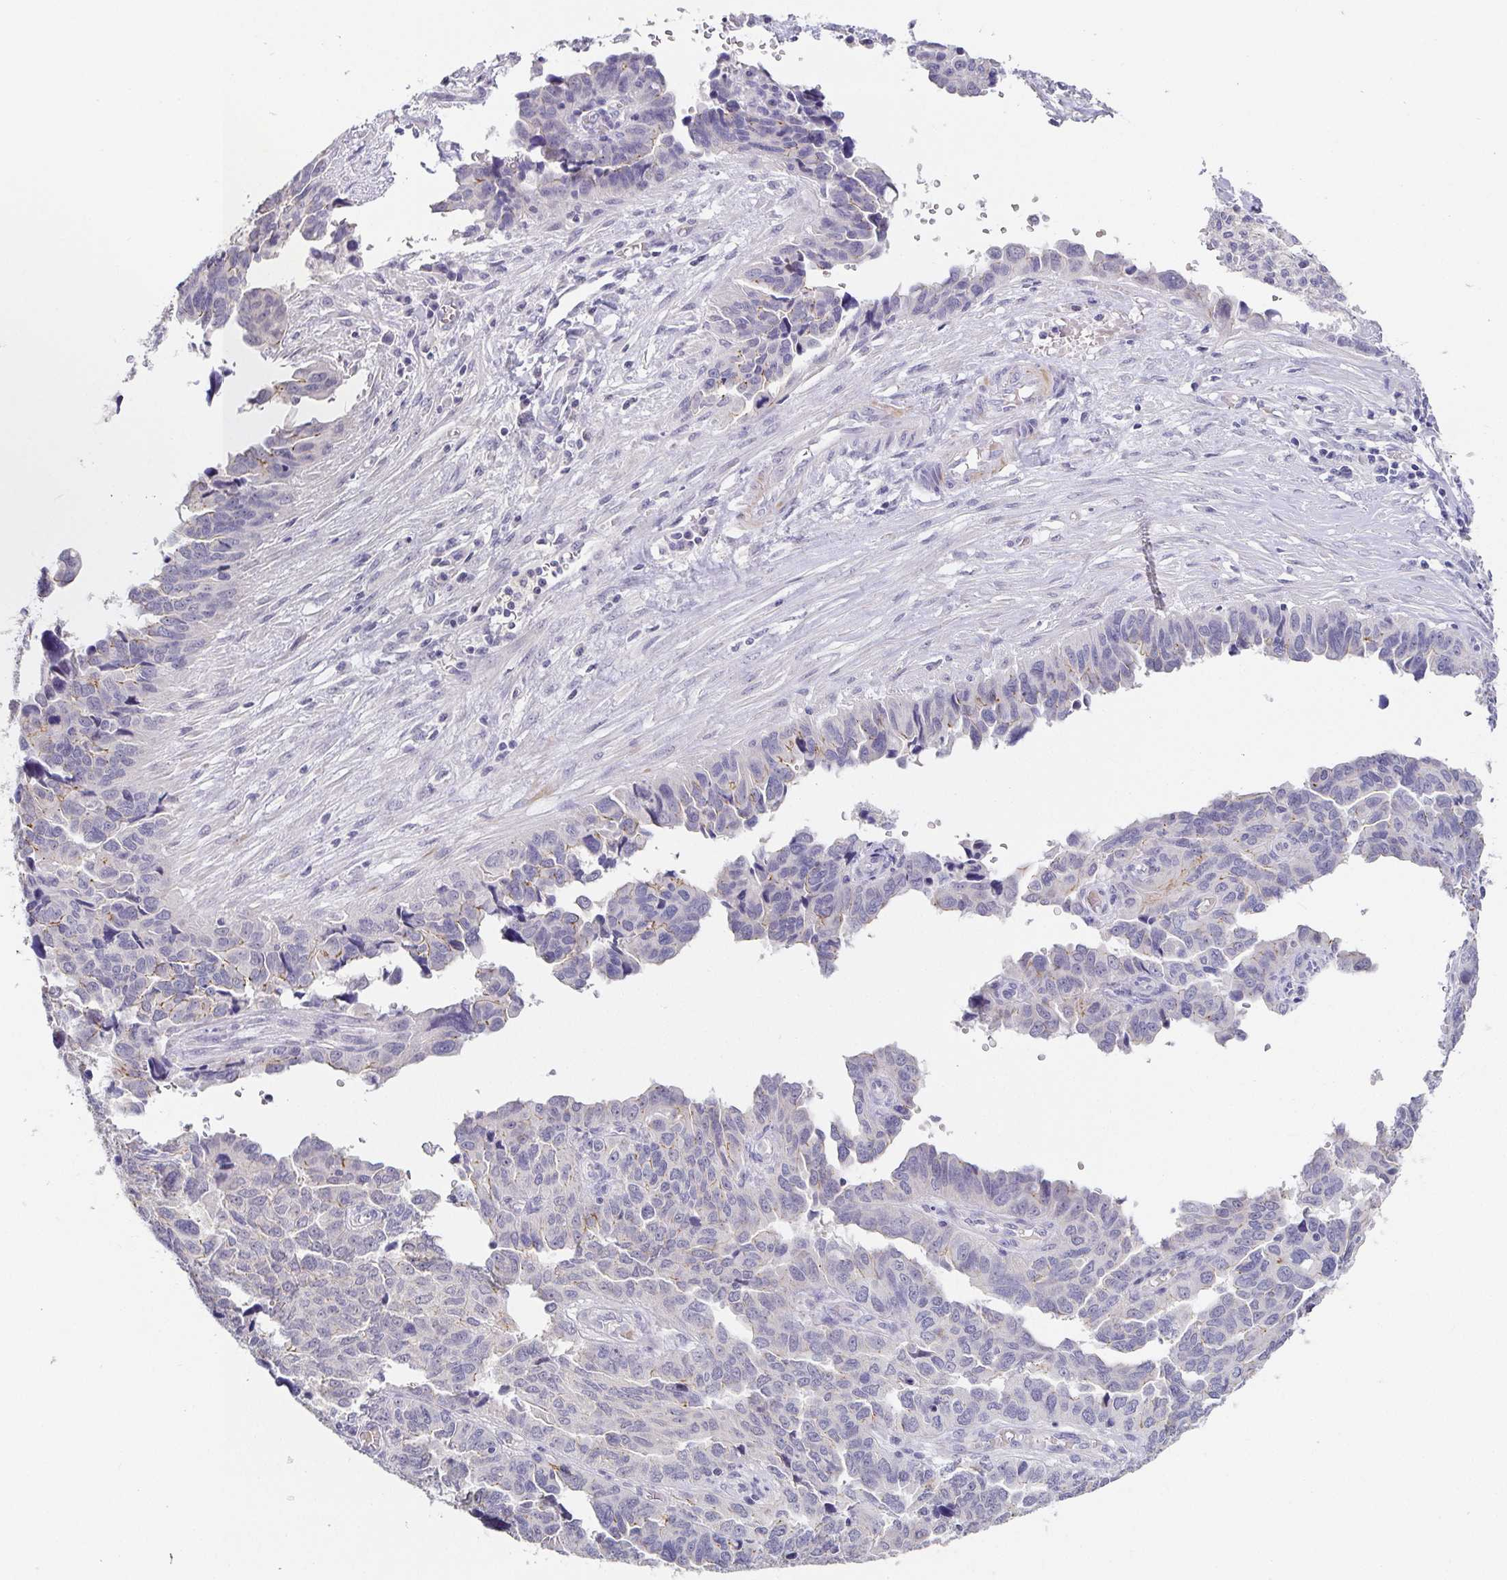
{"staining": {"intensity": "negative", "quantity": "none", "location": "none"}, "tissue": "ovarian cancer", "cell_type": "Tumor cells", "image_type": "cancer", "snomed": [{"axis": "morphology", "description": "Cystadenocarcinoma, serous, NOS"}, {"axis": "topography", "description": "Ovary"}], "caption": "A micrograph of human serous cystadenocarcinoma (ovarian) is negative for staining in tumor cells.", "gene": "PDX1", "patient": {"sex": "female", "age": 64}}